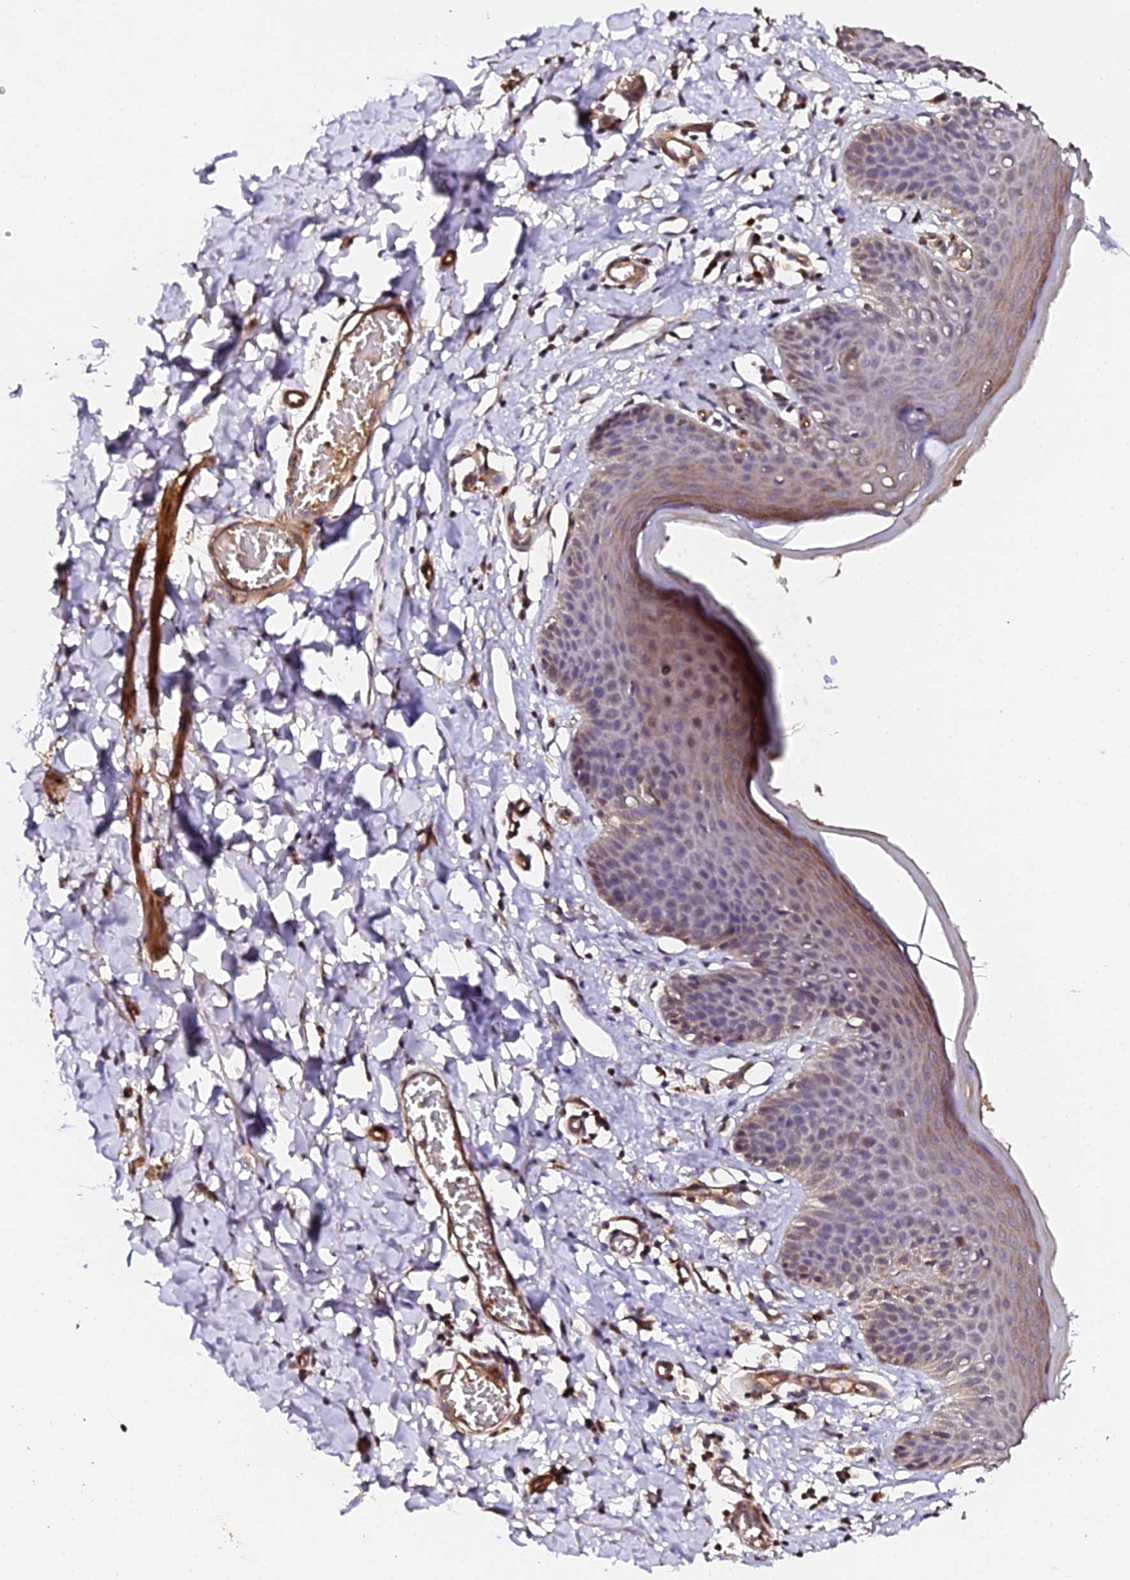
{"staining": {"intensity": "weak", "quantity": "25%-75%", "location": "cytoplasmic/membranous"}, "tissue": "skin", "cell_type": "Epidermal cells", "image_type": "normal", "snomed": [{"axis": "morphology", "description": "Normal tissue, NOS"}, {"axis": "topography", "description": "Vulva"}], "caption": "Weak cytoplasmic/membranous protein positivity is seen in approximately 25%-75% of epidermal cells in skin.", "gene": "TDO2", "patient": {"sex": "female", "age": 66}}